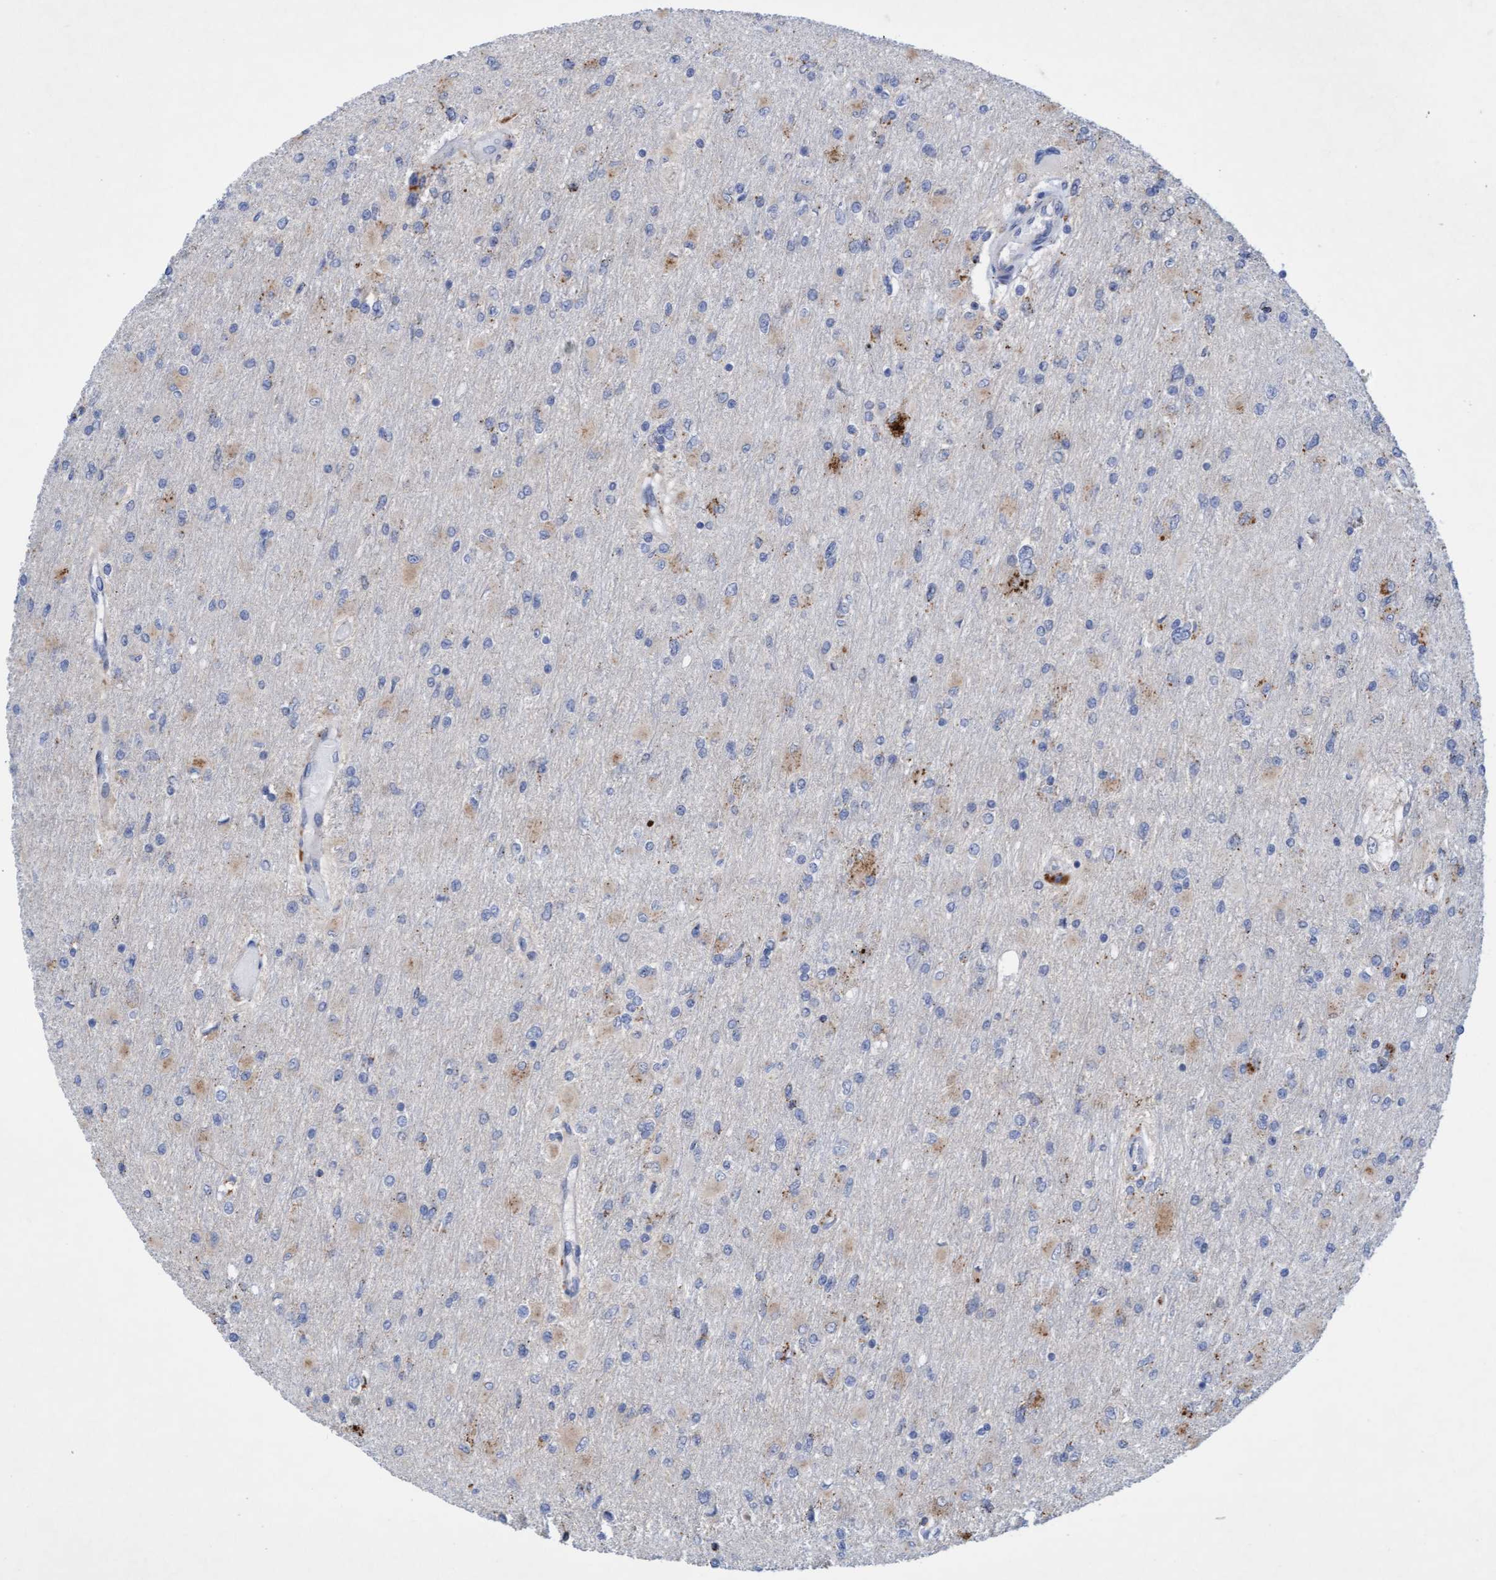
{"staining": {"intensity": "moderate", "quantity": "<25%", "location": "cytoplasmic/membranous"}, "tissue": "glioma", "cell_type": "Tumor cells", "image_type": "cancer", "snomed": [{"axis": "morphology", "description": "Glioma, malignant, High grade"}, {"axis": "topography", "description": "Cerebral cortex"}], "caption": "Protein staining by IHC exhibits moderate cytoplasmic/membranous expression in approximately <25% of tumor cells in glioma.", "gene": "SGSH", "patient": {"sex": "female", "age": 36}}